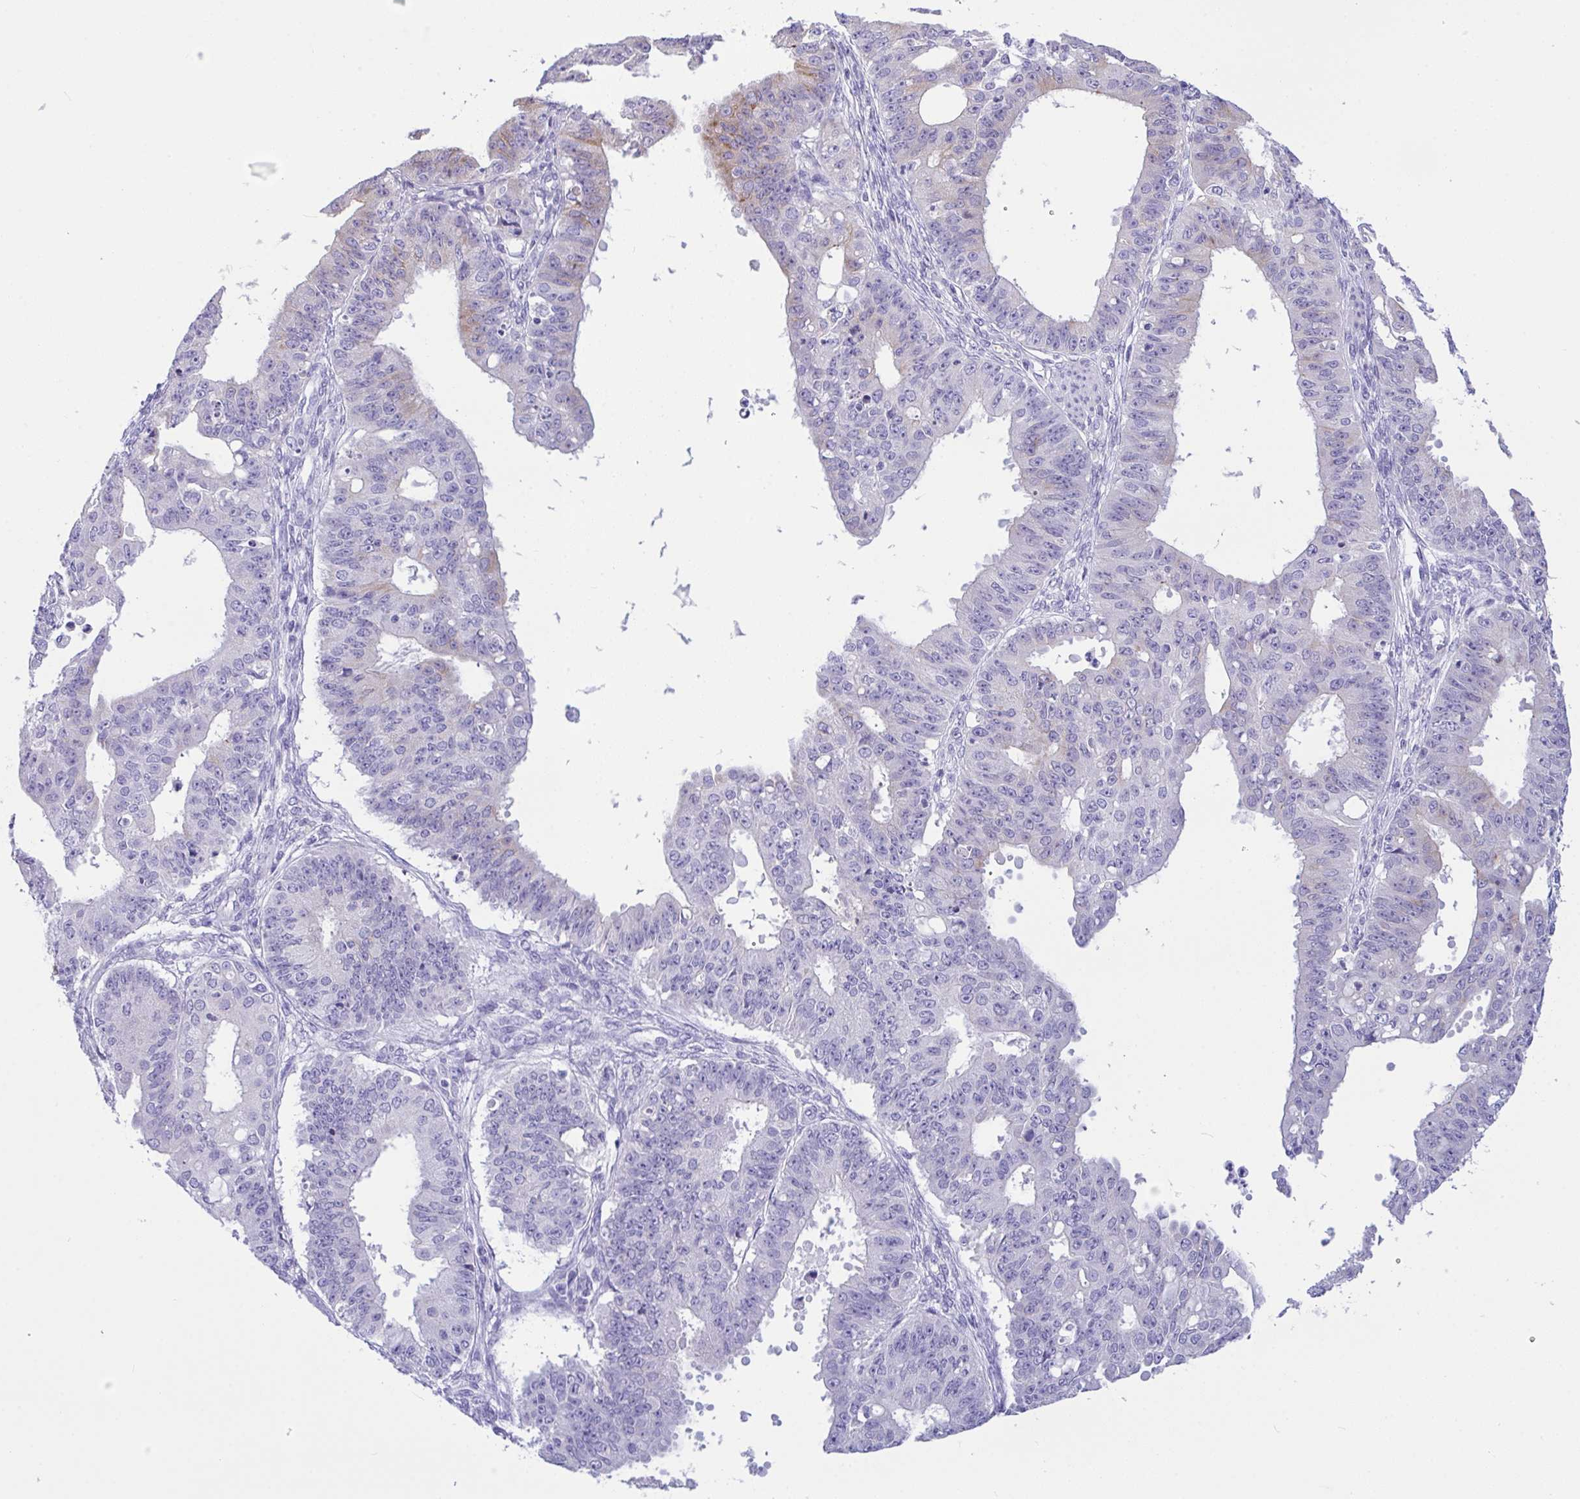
{"staining": {"intensity": "weak", "quantity": "<25%", "location": "cytoplasmic/membranous"}, "tissue": "ovarian cancer", "cell_type": "Tumor cells", "image_type": "cancer", "snomed": [{"axis": "morphology", "description": "Carcinoma, endometroid"}, {"axis": "topography", "description": "Appendix"}, {"axis": "topography", "description": "Ovary"}], "caption": "Tumor cells are negative for brown protein staining in ovarian cancer (endometroid carcinoma).", "gene": "FBXL20", "patient": {"sex": "female", "age": 42}}